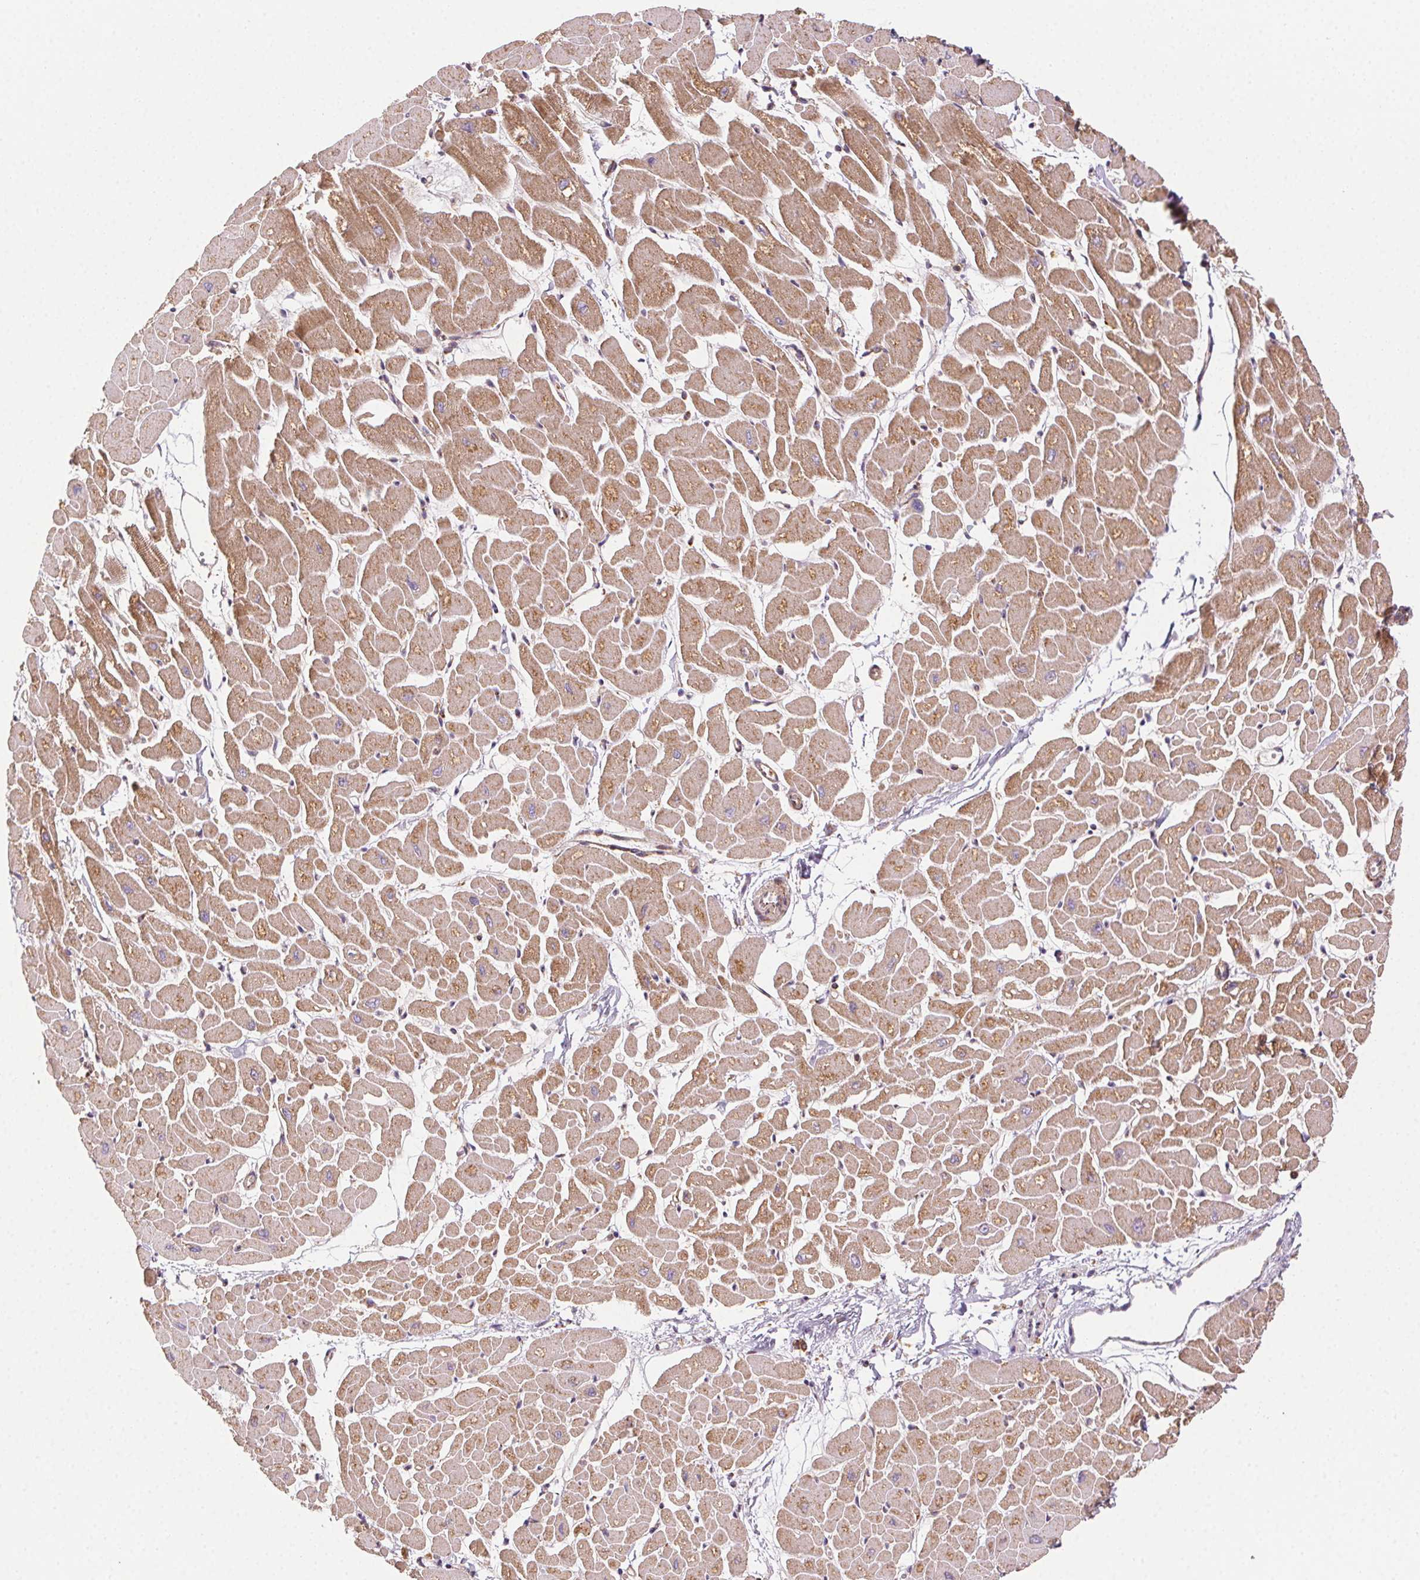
{"staining": {"intensity": "moderate", "quantity": ">75%", "location": "cytoplasmic/membranous"}, "tissue": "heart muscle", "cell_type": "Cardiomyocytes", "image_type": "normal", "snomed": [{"axis": "morphology", "description": "Normal tissue, NOS"}, {"axis": "topography", "description": "Heart"}], "caption": "Unremarkable heart muscle was stained to show a protein in brown. There is medium levels of moderate cytoplasmic/membranous staining in about >75% of cardiomyocytes.", "gene": "CLPB", "patient": {"sex": "male", "age": 57}}